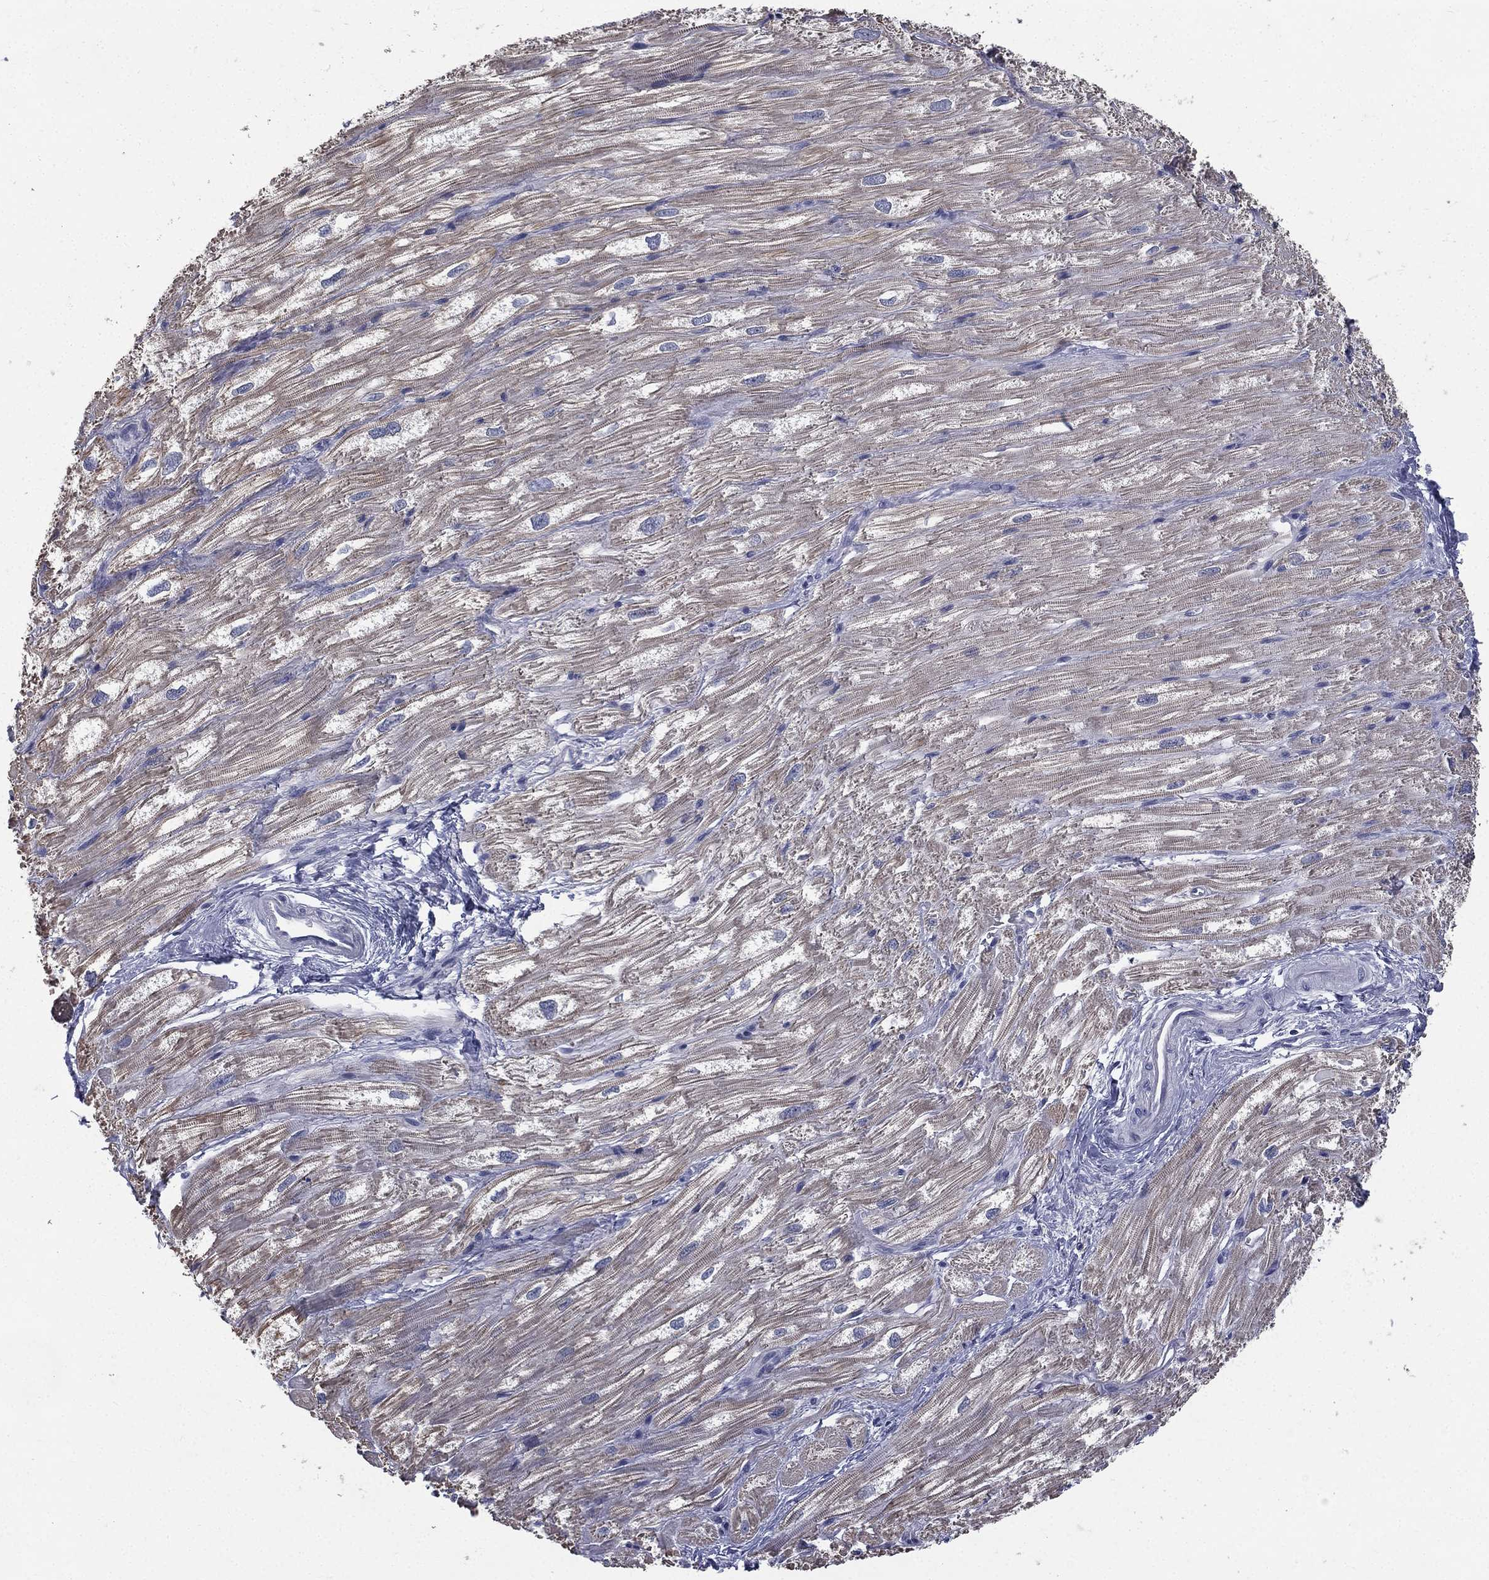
{"staining": {"intensity": "weak", "quantity": "25%-75%", "location": "cytoplasmic/membranous"}, "tissue": "heart muscle", "cell_type": "Cardiomyocytes", "image_type": "normal", "snomed": [{"axis": "morphology", "description": "Normal tissue, NOS"}, {"axis": "topography", "description": "Heart"}], "caption": "Weak cytoplasmic/membranous expression for a protein is present in approximately 25%-75% of cardiomyocytes of benign heart muscle using immunohistochemistry (IHC).", "gene": "IFT27", "patient": {"sex": "male", "age": 62}}